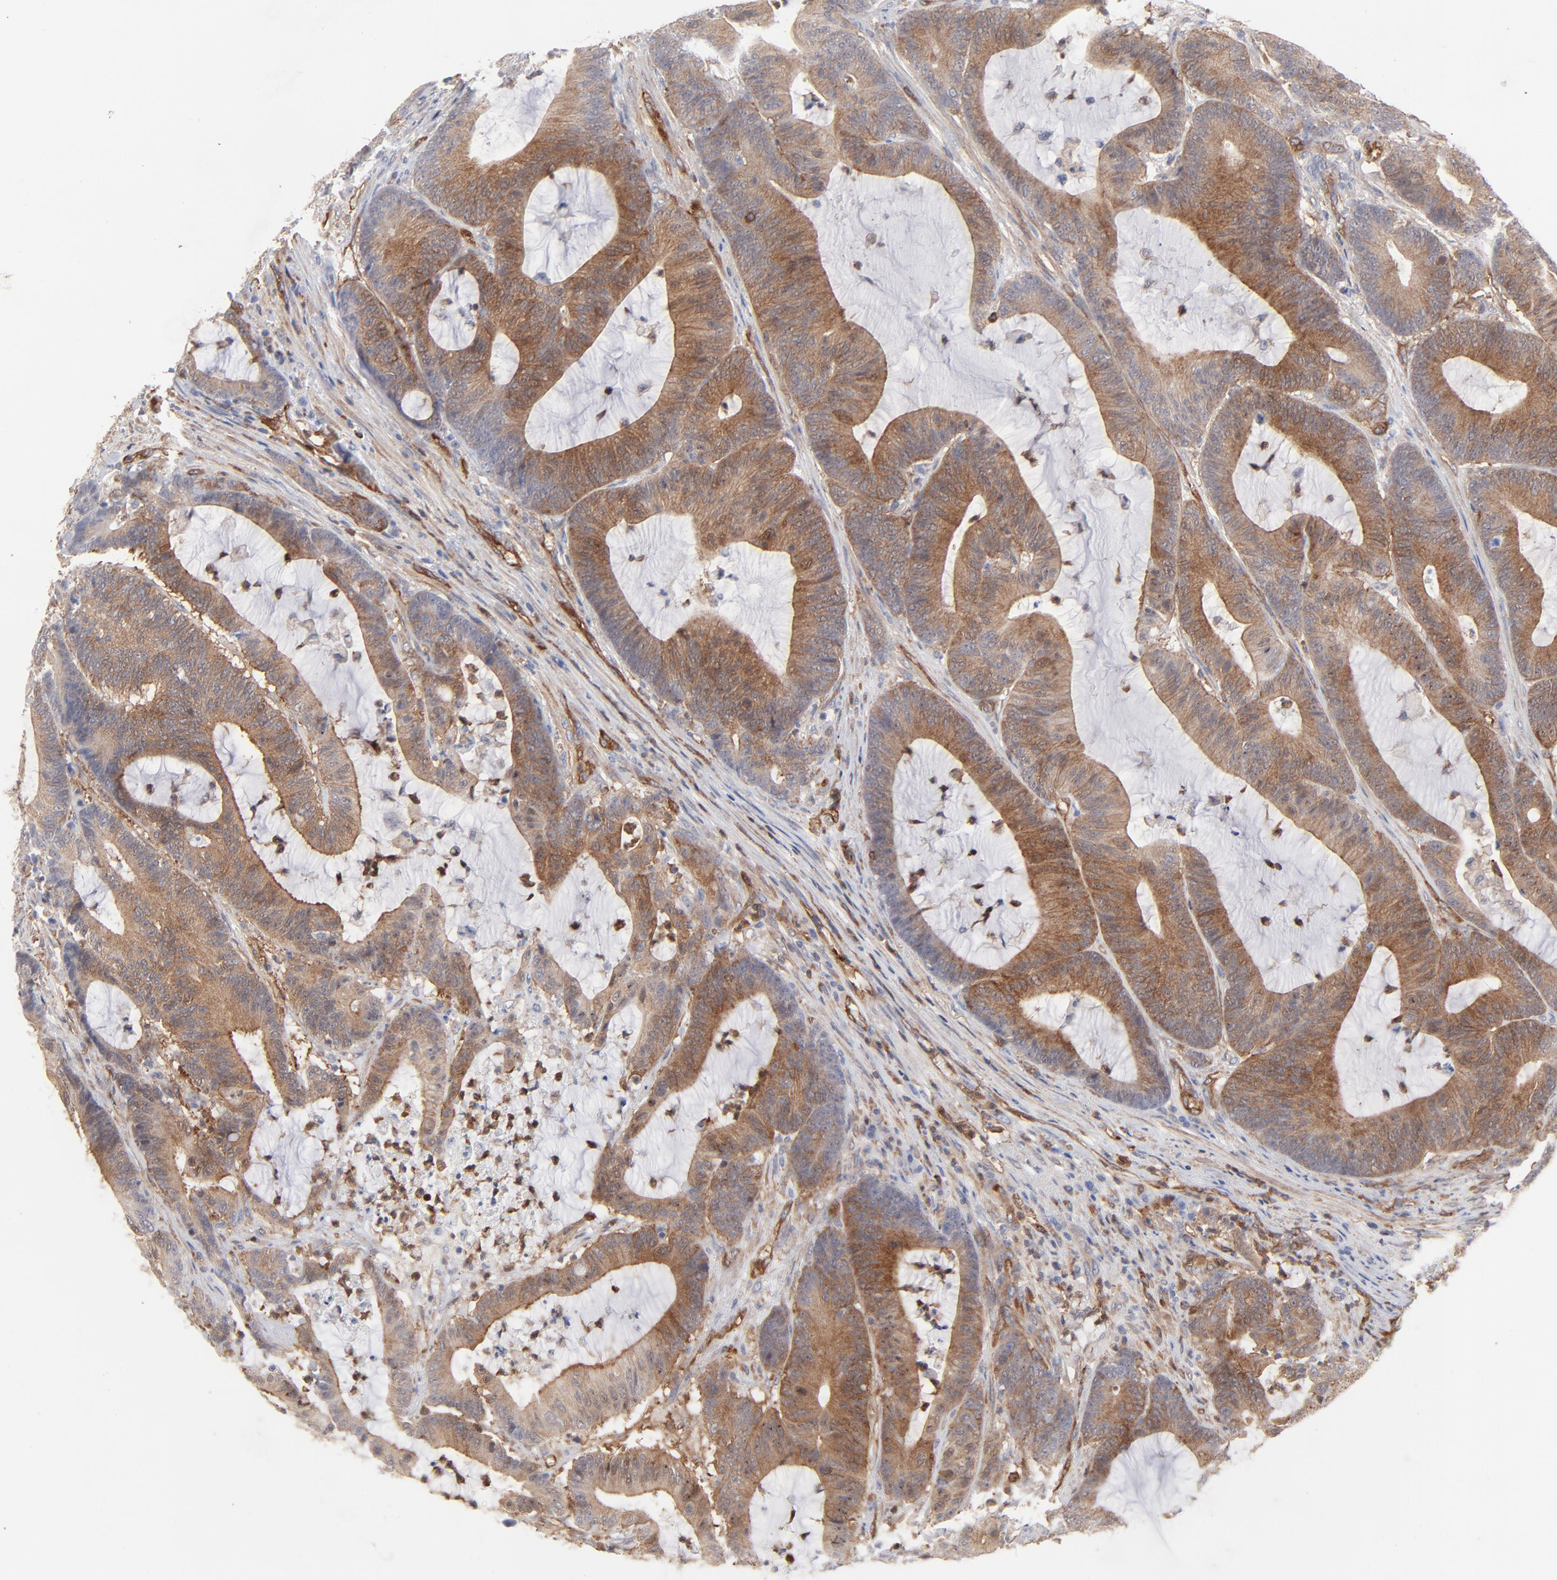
{"staining": {"intensity": "moderate", "quantity": ">75%", "location": "cytoplasmic/membranous"}, "tissue": "colorectal cancer", "cell_type": "Tumor cells", "image_type": "cancer", "snomed": [{"axis": "morphology", "description": "Adenocarcinoma, NOS"}, {"axis": "topography", "description": "Colon"}], "caption": "The image displays staining of colorectal adenocarcinoma, revealing moderate cytoplasmic/membranous protein expression (brown color) within tumor cells.", "gene": "PXN", "patient": {"sex": "female", "age": 84}}